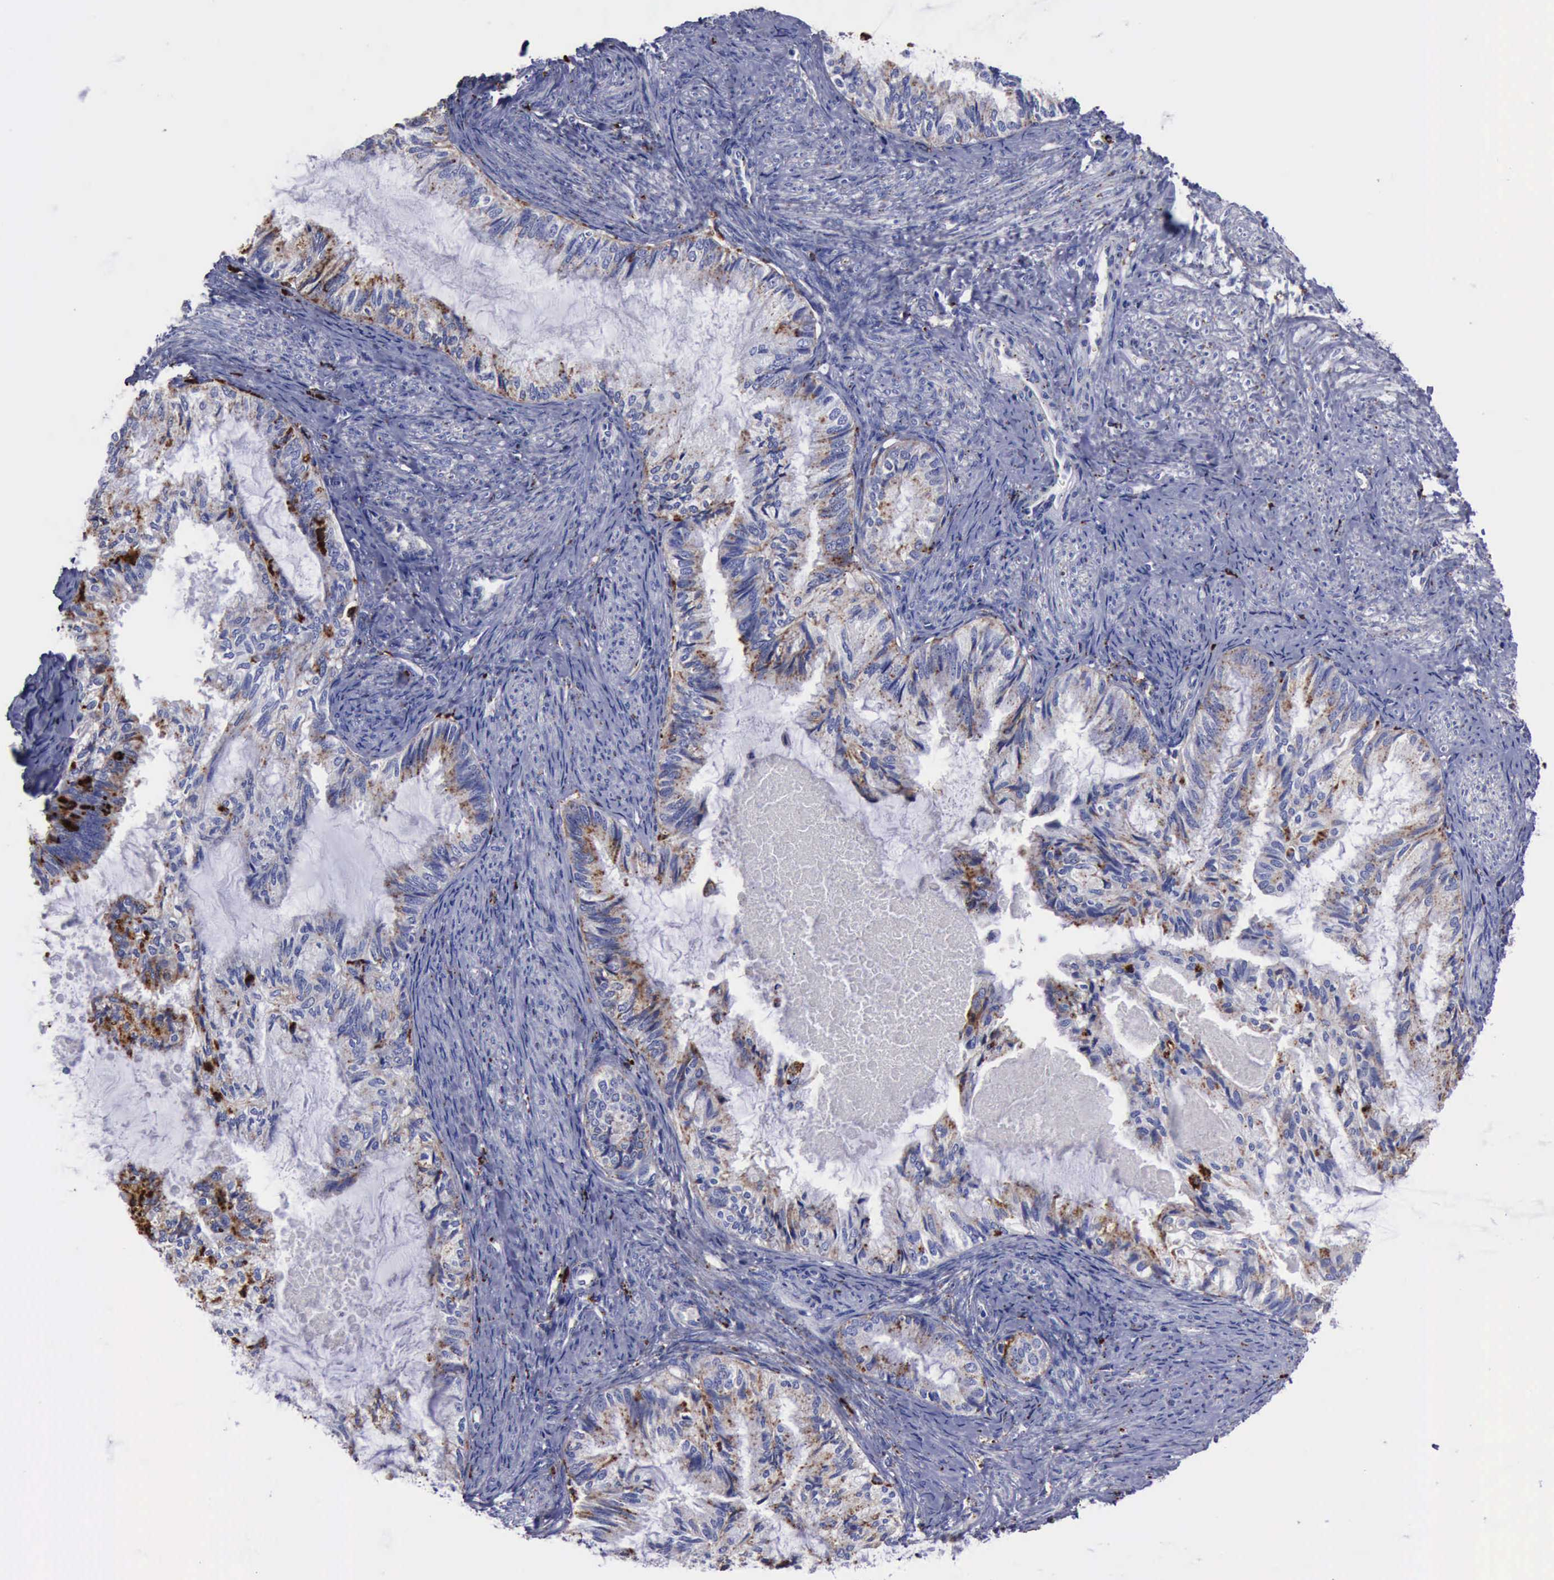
{"staining": {"intensity": "moderate", "quantity": "25%-75%", "location": "cytoplasmic/membranous"}, "tissue": "endometrial cancer", "cell_type": "Tumor cells", "image_type": "cancer", "snomed": [{"axis": "morphology", "description": "Adenocarcinoma, NOS"}, {"axis": "topography", "description": "Endometrium"}], "caption": "Immunohistochemical staining of human endometrial cancer displays moderate cytoplasmic/membranous protein staining in about 25%-75% of tumor cells. The protein of interest is stained brown, and the nuclei are stained in blue (DAB IHC with brightfield microscopy, high magnification).", "gene": "CTSD", "patient": {"sex": "female", "age": 86}}